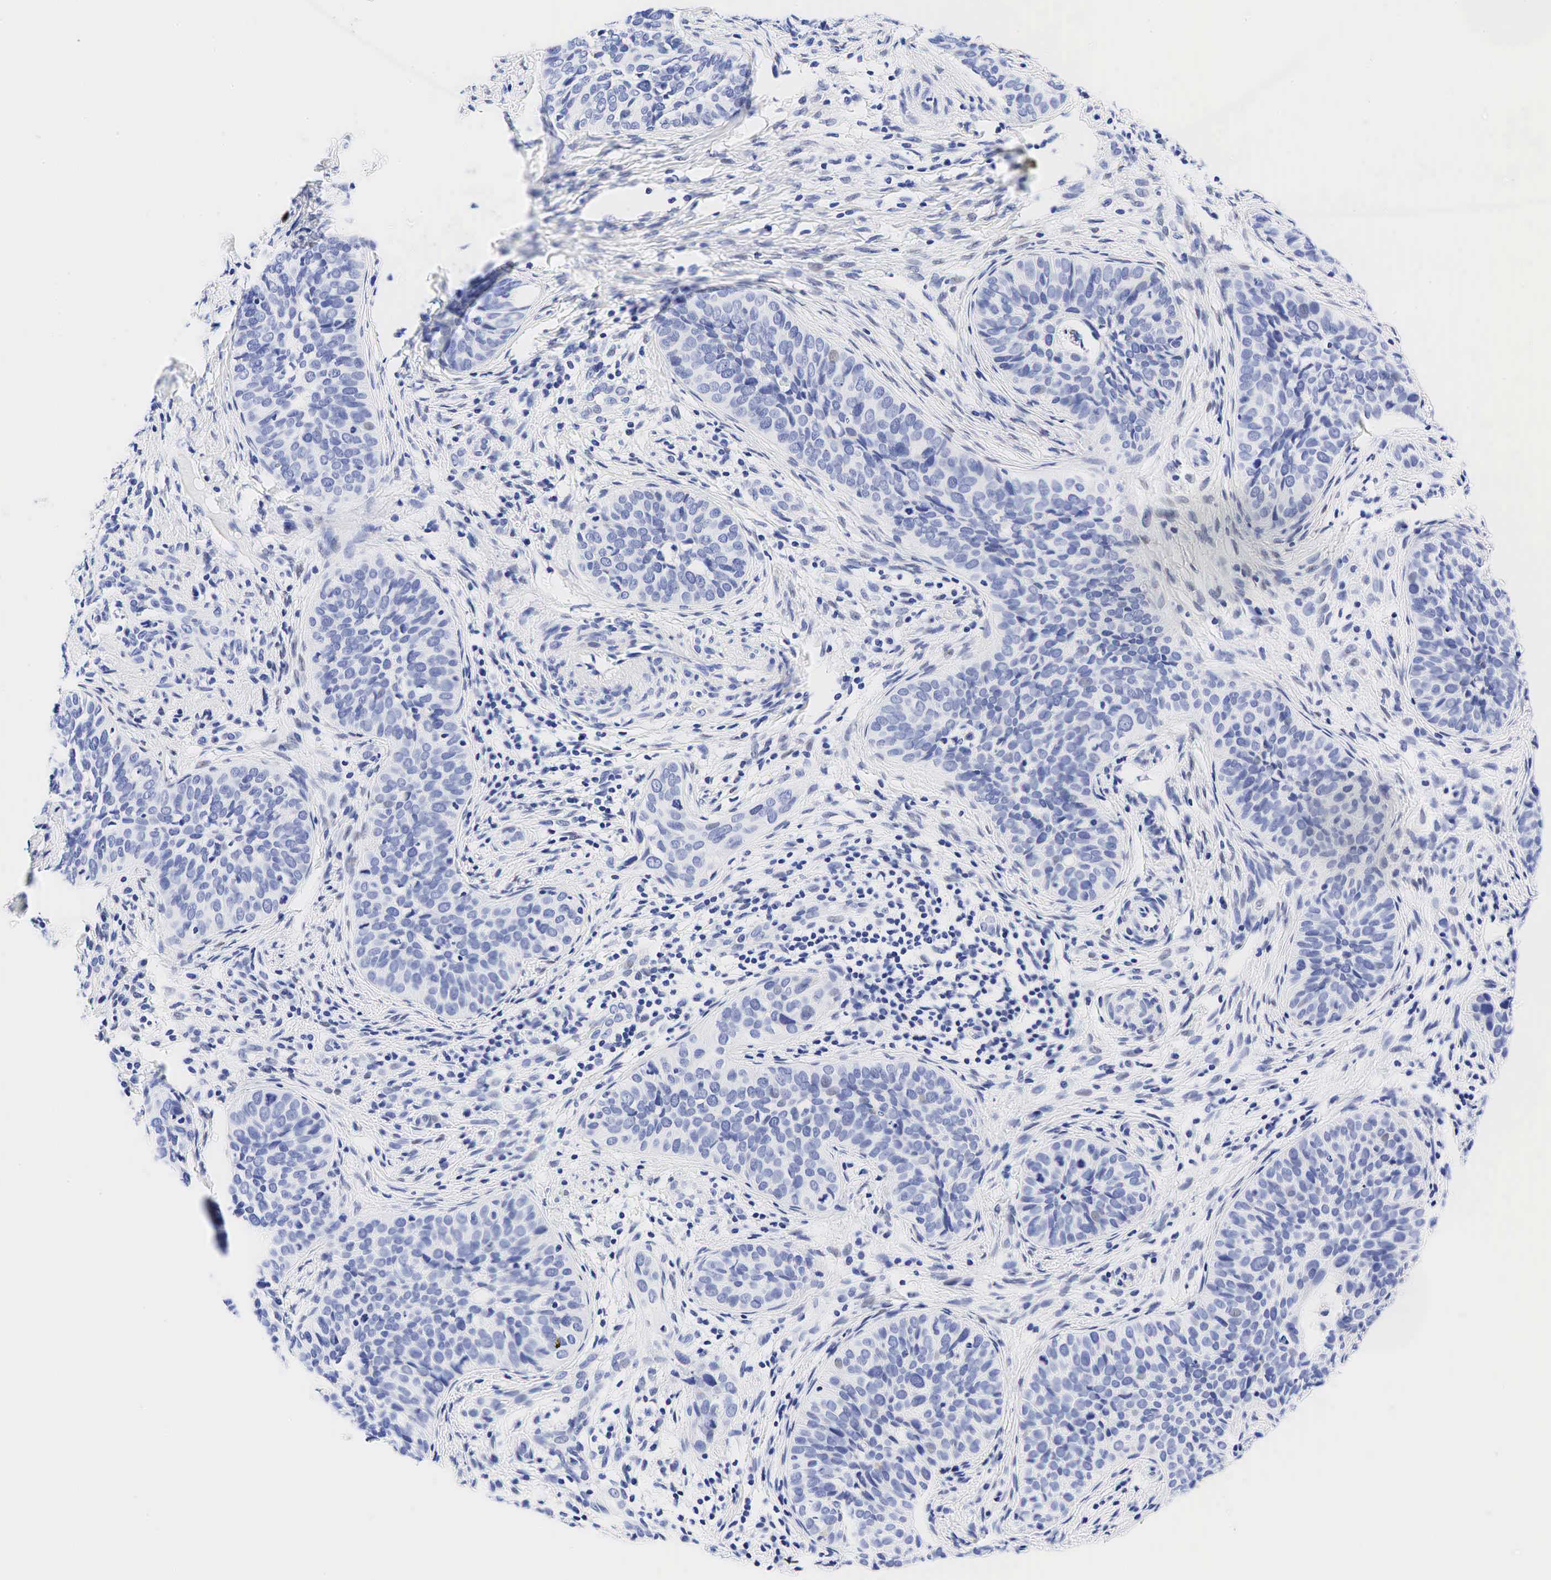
{"staining": {"intensity": "negative", "quantity": "none", "location": "none"}, "tissue": "cervical cancer", "cell_type": "Tumor cells", "image_type": "cancer", "snomed": [{"axis": "morphology", "description": "Squamous cell carcinoma, NOS"}, {"axis": "topography", "description": "Cervix"}], "caption": "The image demonstrates no significant positivity in tumor cells of squamous cell carcinoma (cervical).", "gene": "ESR1", "patient": {"sex": "female", "age": 31}}